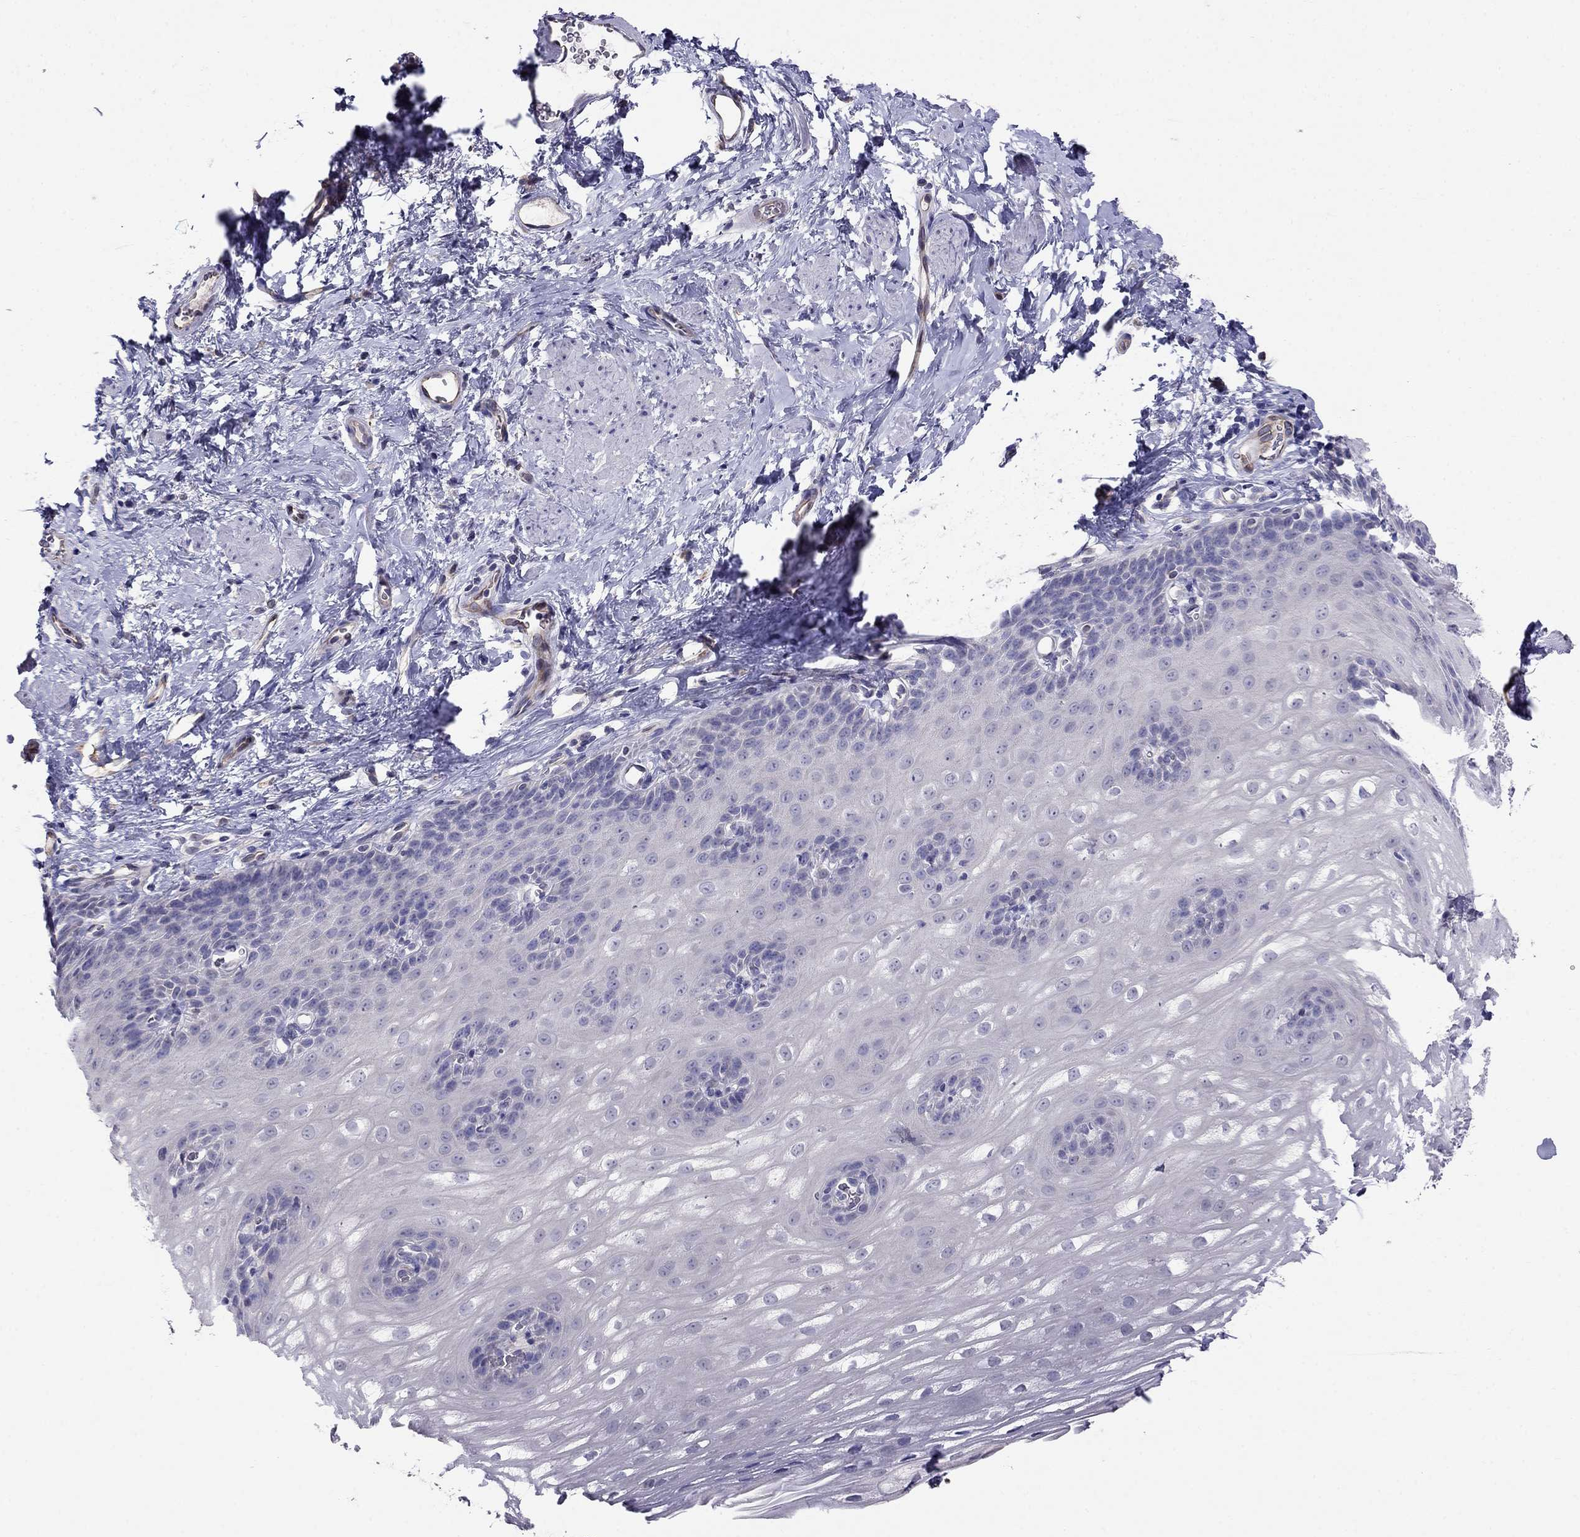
{"staining": {"intensity": "negative", "quantity": "none", "location": "none"}, "tissue": "esophagus", "cell_type": "Squamous epithelial cells", "image_type": "normal", "snomed": [{"axis": "morphology", "description": "Normal tissue, NOS"}, {"axis": "topography", "description": "Esophagus"}], "caption": "The micrograph reveals no staining of squamous epithelial cells in benign esophagus. The staining was performed using DAB to visualize the protein expression in brown, while the nuclei were stained in blue with hematoxylin (Magnification: 20x).", "gene": "SPINT4", "patient": {"sex": "male", "age": 64}}